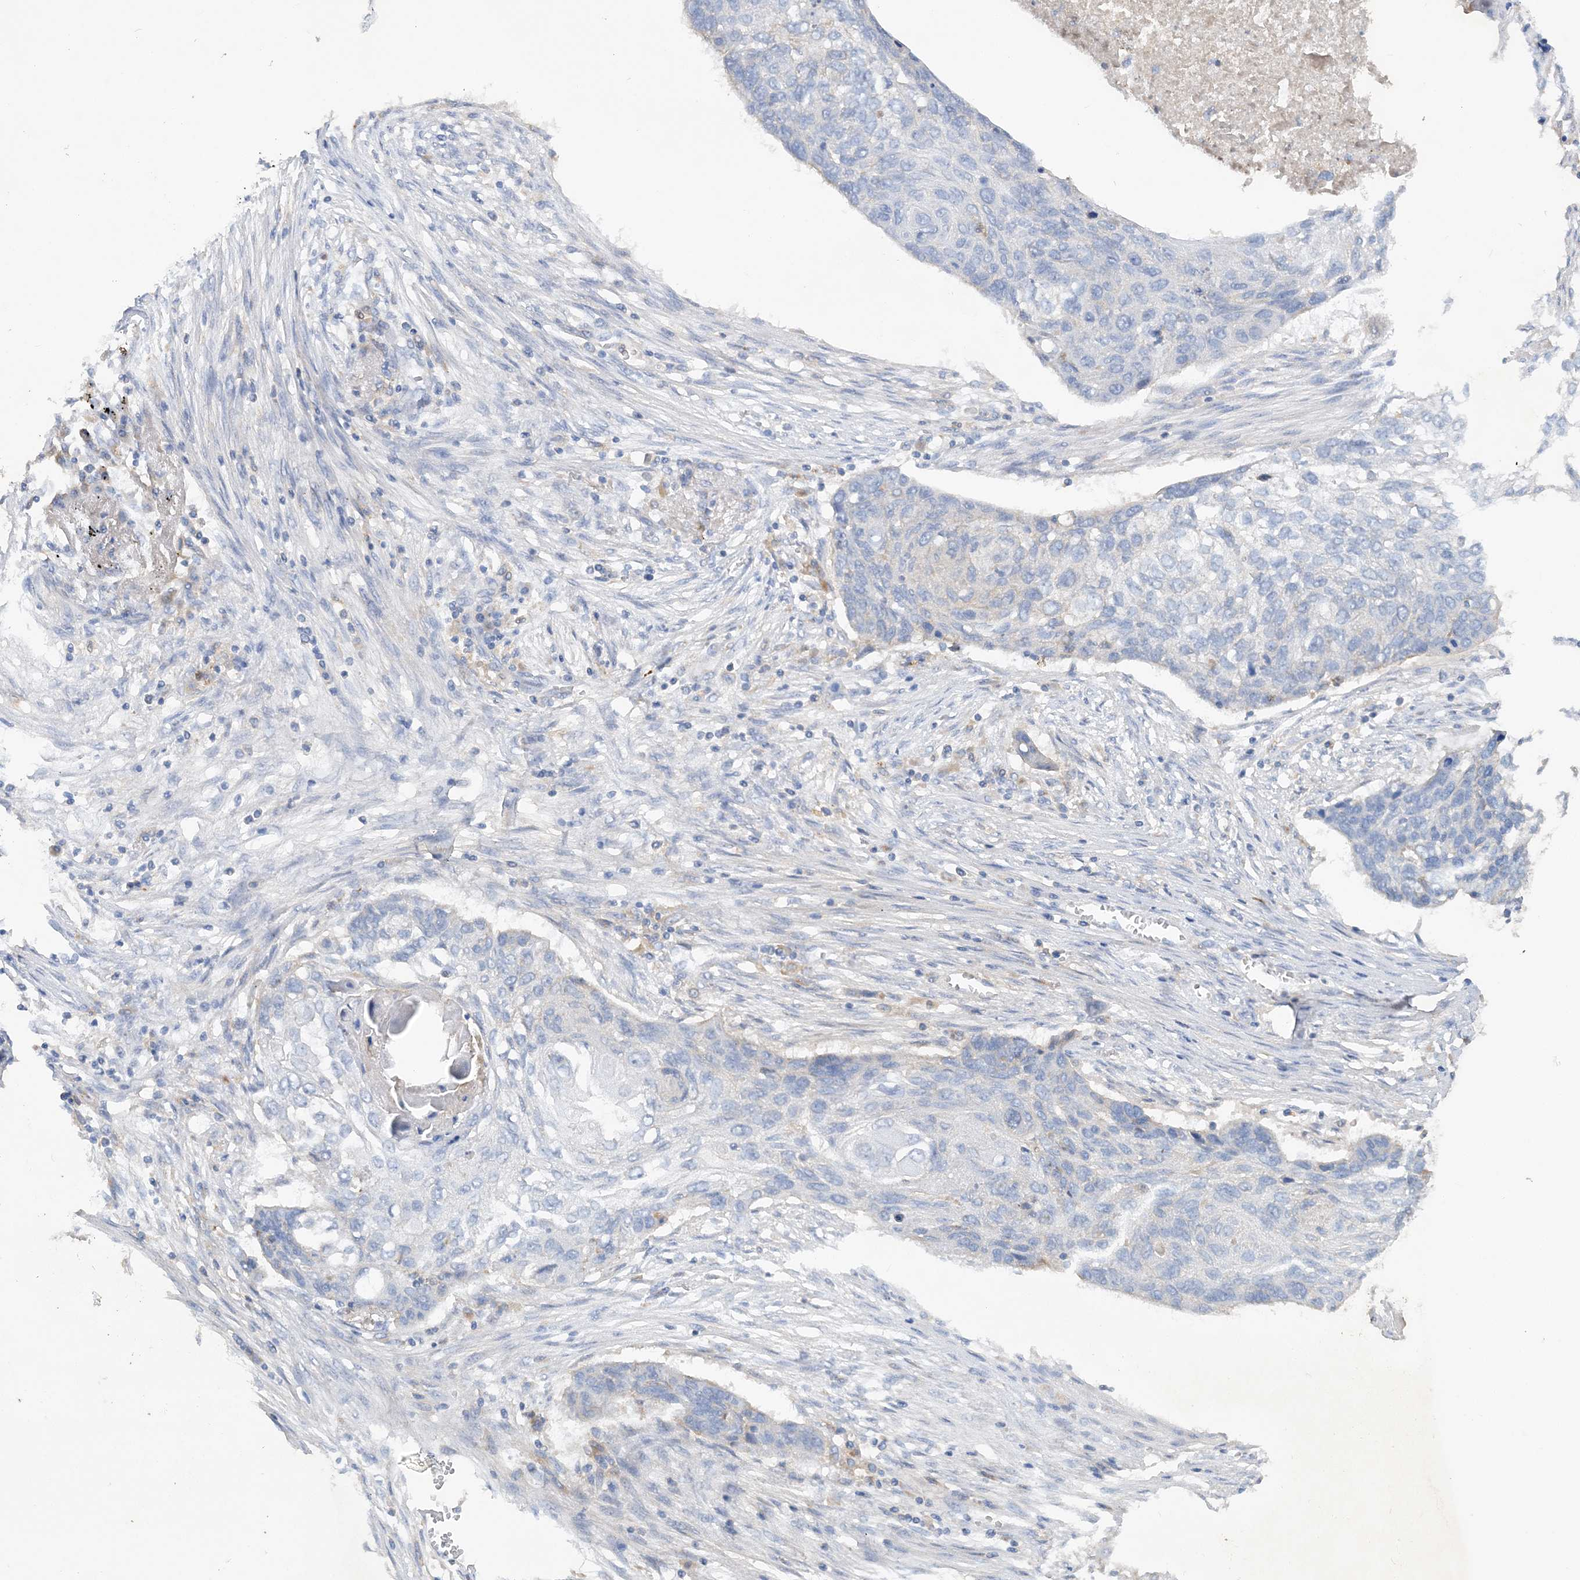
{"staining": {"intensity": "negative", "quantity": "none", "location": "none"}, "tissue": "lung cancer", "cell_type": "Tumor cells", "image_type": "cancer", "snomed": [{"axis": "morphology", "description": "Squamous cell carcinoma, NOS"}, {"axis": "topography", "description": "Lung"}], "caption": "Immunohistochemical staining of human lung cancer exhibits no significant staining in tumor cells.", "gene": "GRINA", "patient": {"sex": "female", "age": 63}}